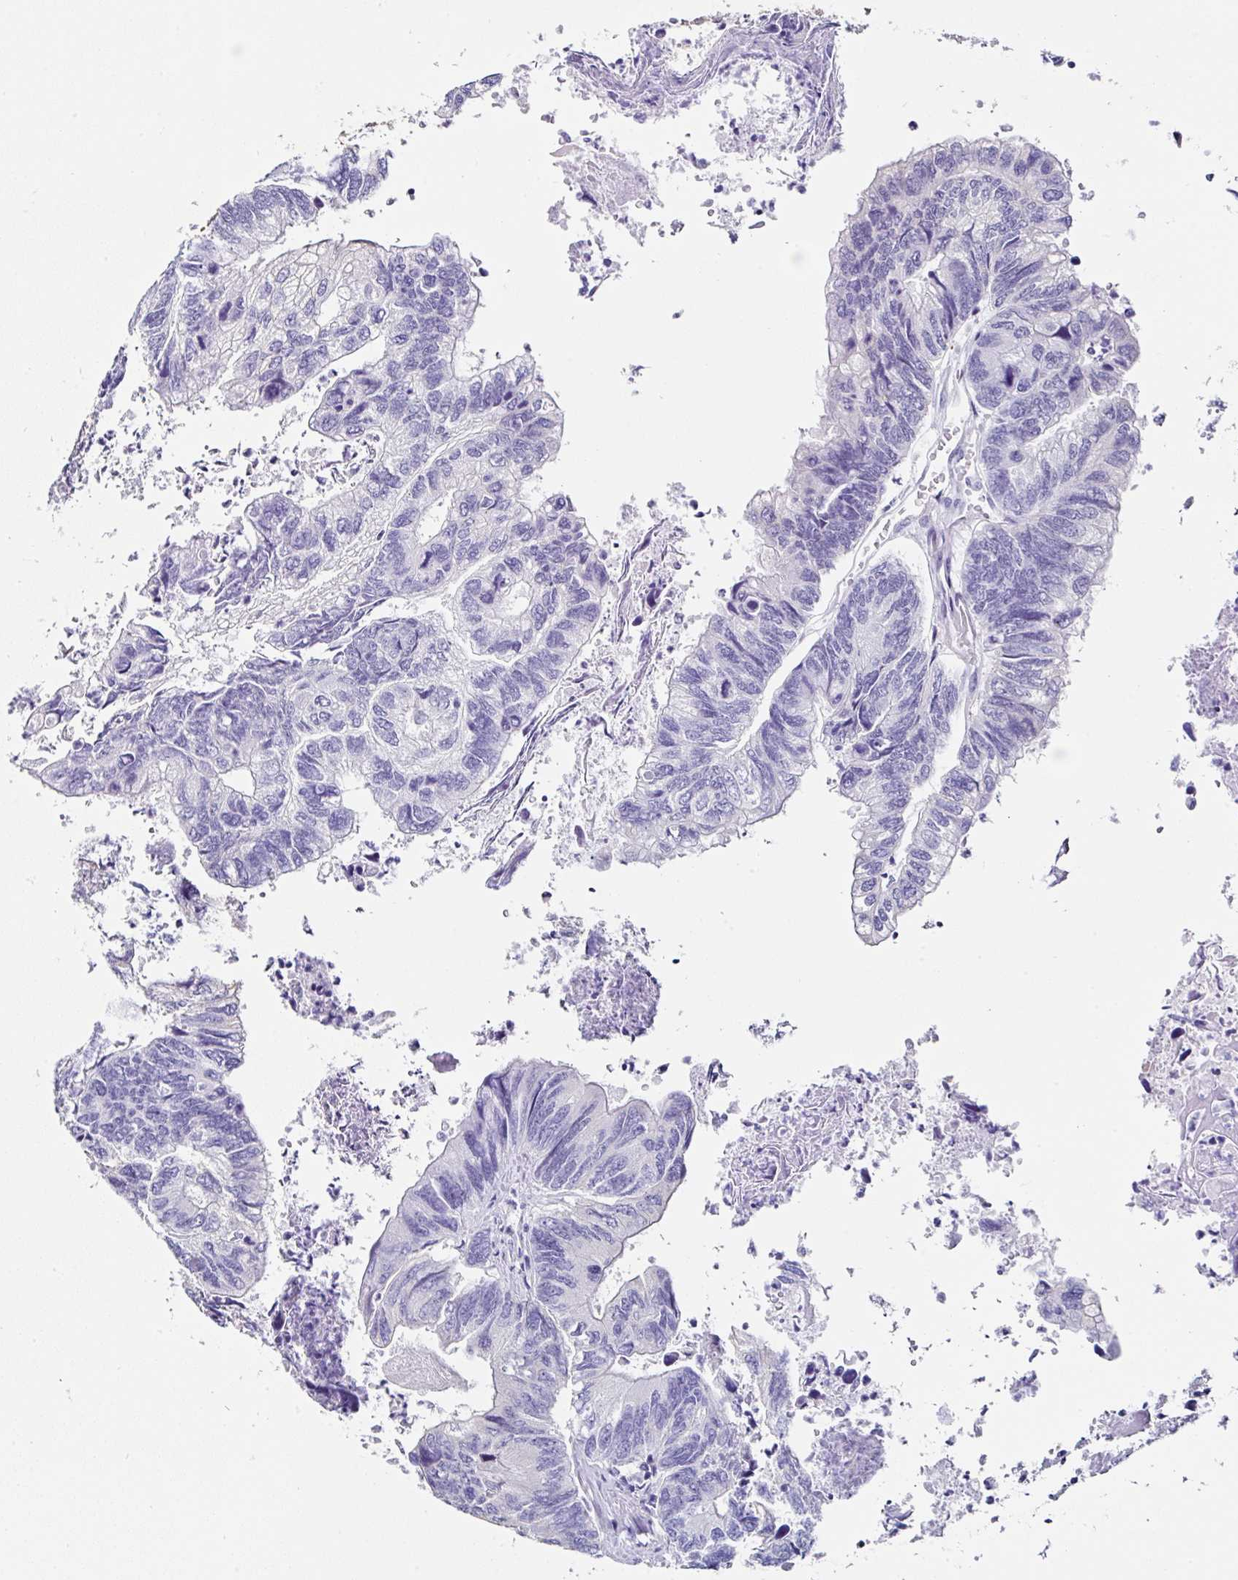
{"staining": {"intensity": "negative", "quantity": "none", "location": "none"}, "tissue": "colorectal cancer", "cell_type": "Tumor cells", "image_type": "cancer", "snomed": [{"axis": "morphology", "description": "Adenocarcinoma, NOS"}, {"axis": "topography", "description": "Colon"}], "caption": "This is an immunohistochemistry (IHC) histopathology image of human adenocarcinoma (colorectal). There is no staining in tumor cells.", "gene": "TMPRSS11E", "patient": {"sex": "female", "age": 67}}